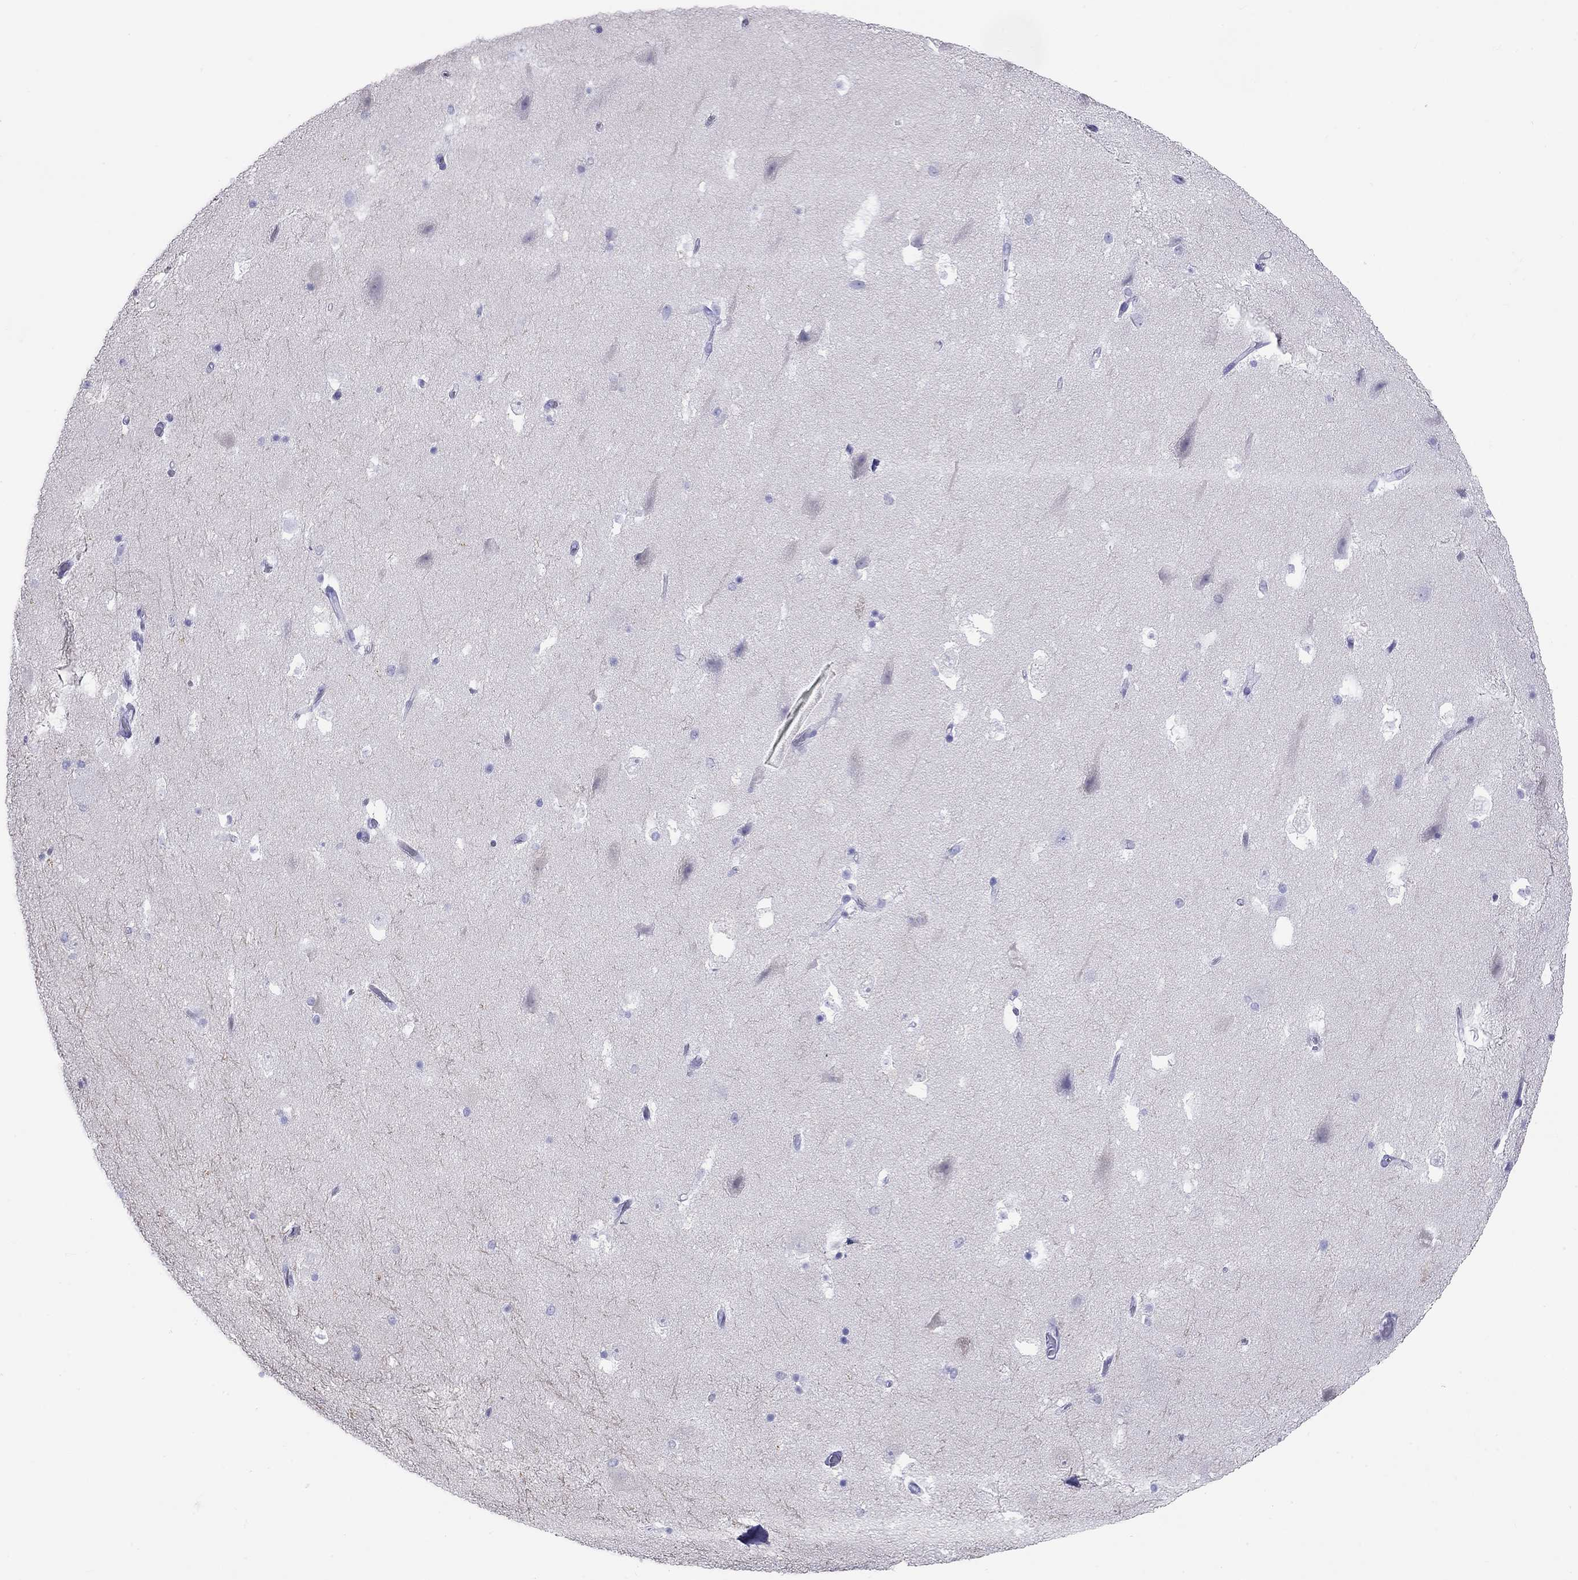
{"staining": {"intensity": "negative", "quantity": "none", "location": "none"}, "tissue": "hippocampus", "cell_type": "Glial cells", "image_type": "normal", "snomed": [{"axis": "morphology", "description": "Normal tissue, NOS"}, {"axis": "topography", "description": "Hippocampus"}], "caption": "A micrograph of human hippocampus is negative for staining in glial cells. (DAB immunohistochemistry (IHC) with hematoxylin counter stain).", "gene": "HLA", "patient": {"sex": "male", "age": 51}}